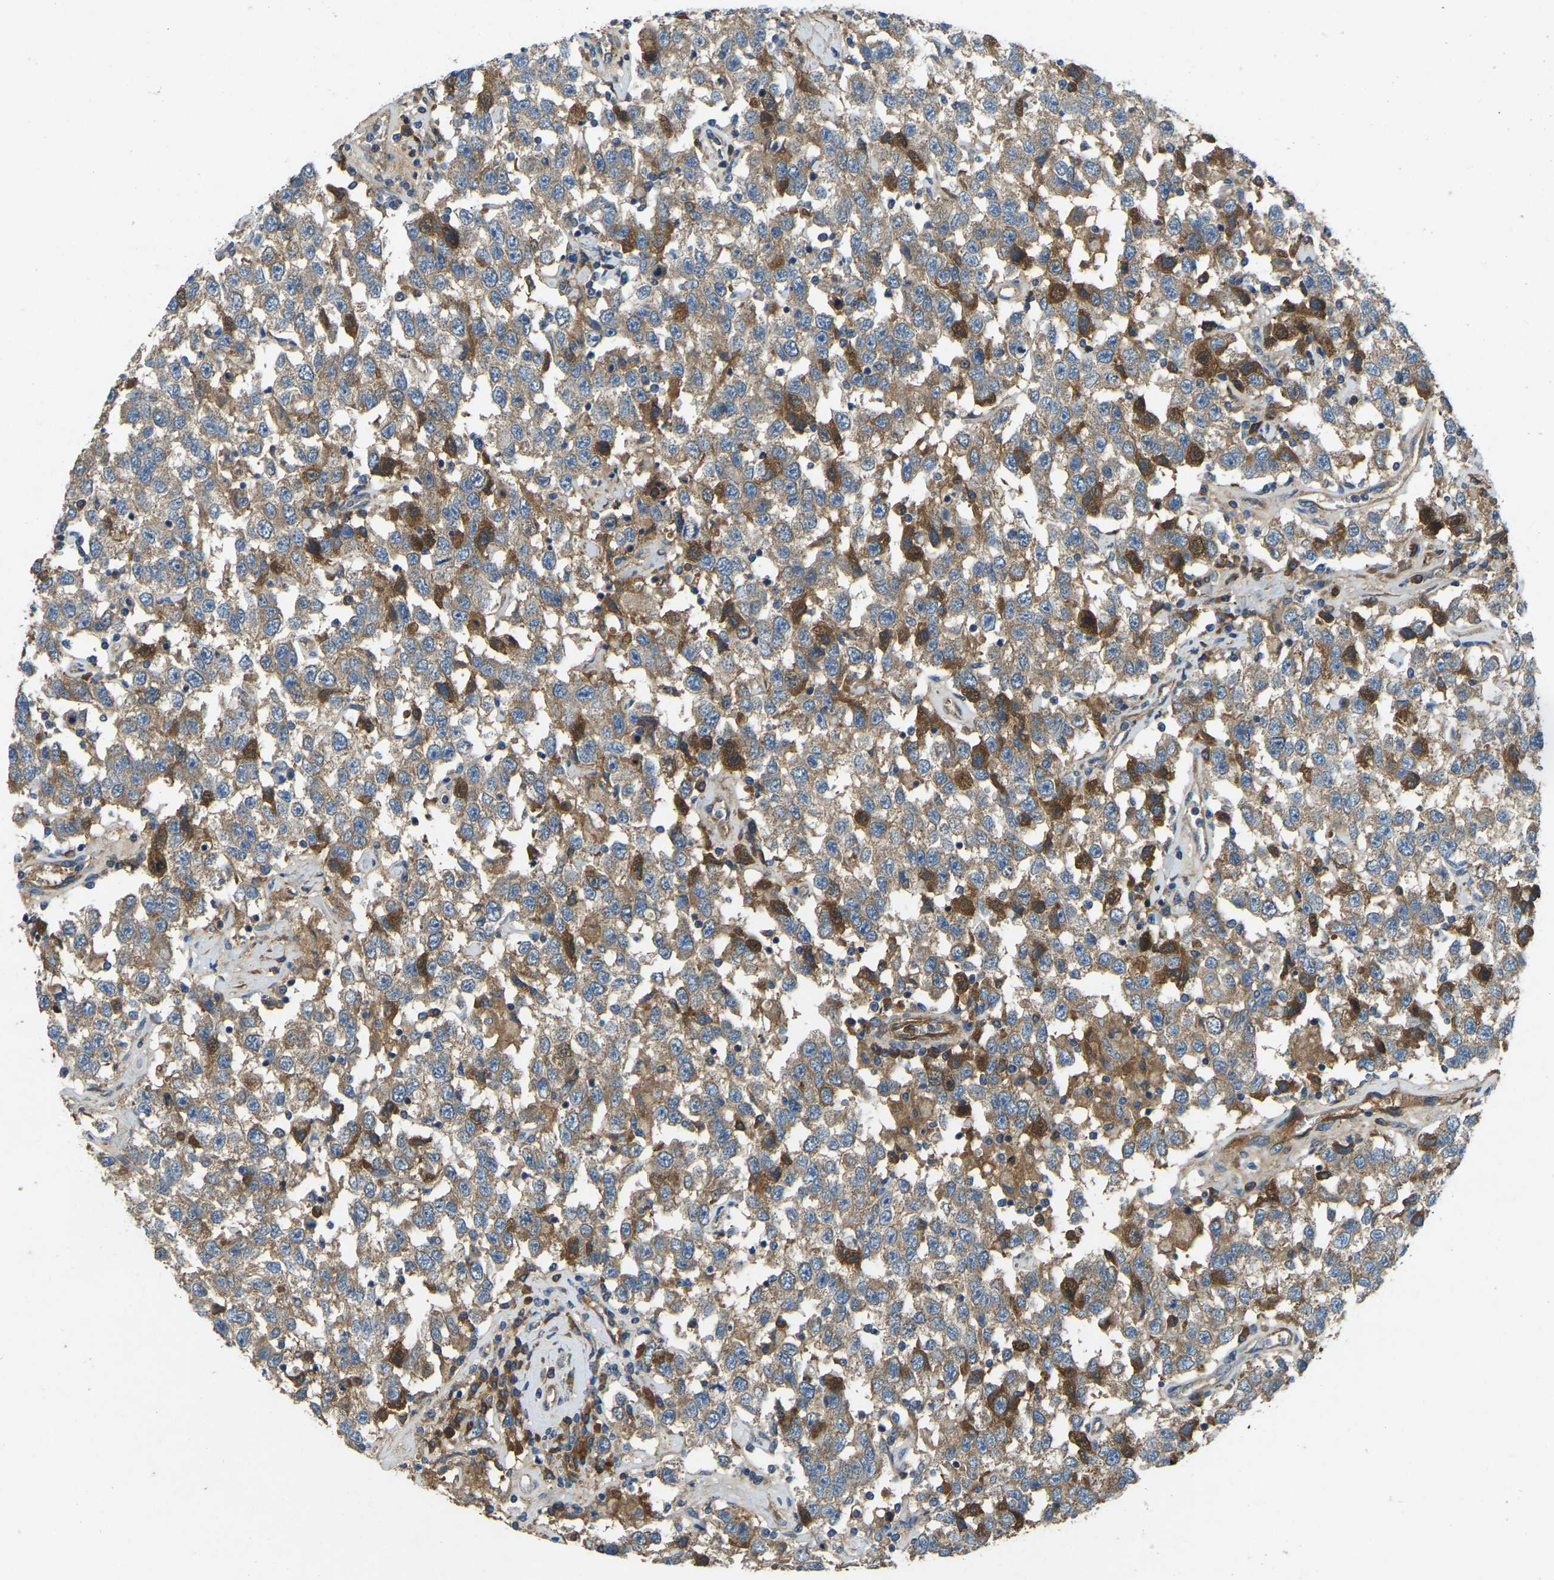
{"staining": {"intensity": "moderate", "quantity": ">75%", "location": "cytoplasmic/membranous"}, "tissue": "testis cancer", "cell_type": "Tumor cells", "image_type": "cancer", "snomed": [{"axis": "morphology", "description": "Seminoma, NOS"}, {"axis": "topography", "description": "Testis"}], "caption": "Immunohistochemistry (IHC) of testis seminoma demonstrates medium levels of moderate cytoplasmic/membranous positivity in approximately >75% of tumor cells.", "gene": "ATP8B1", "patient": {"sex": "male", "age": 41}}